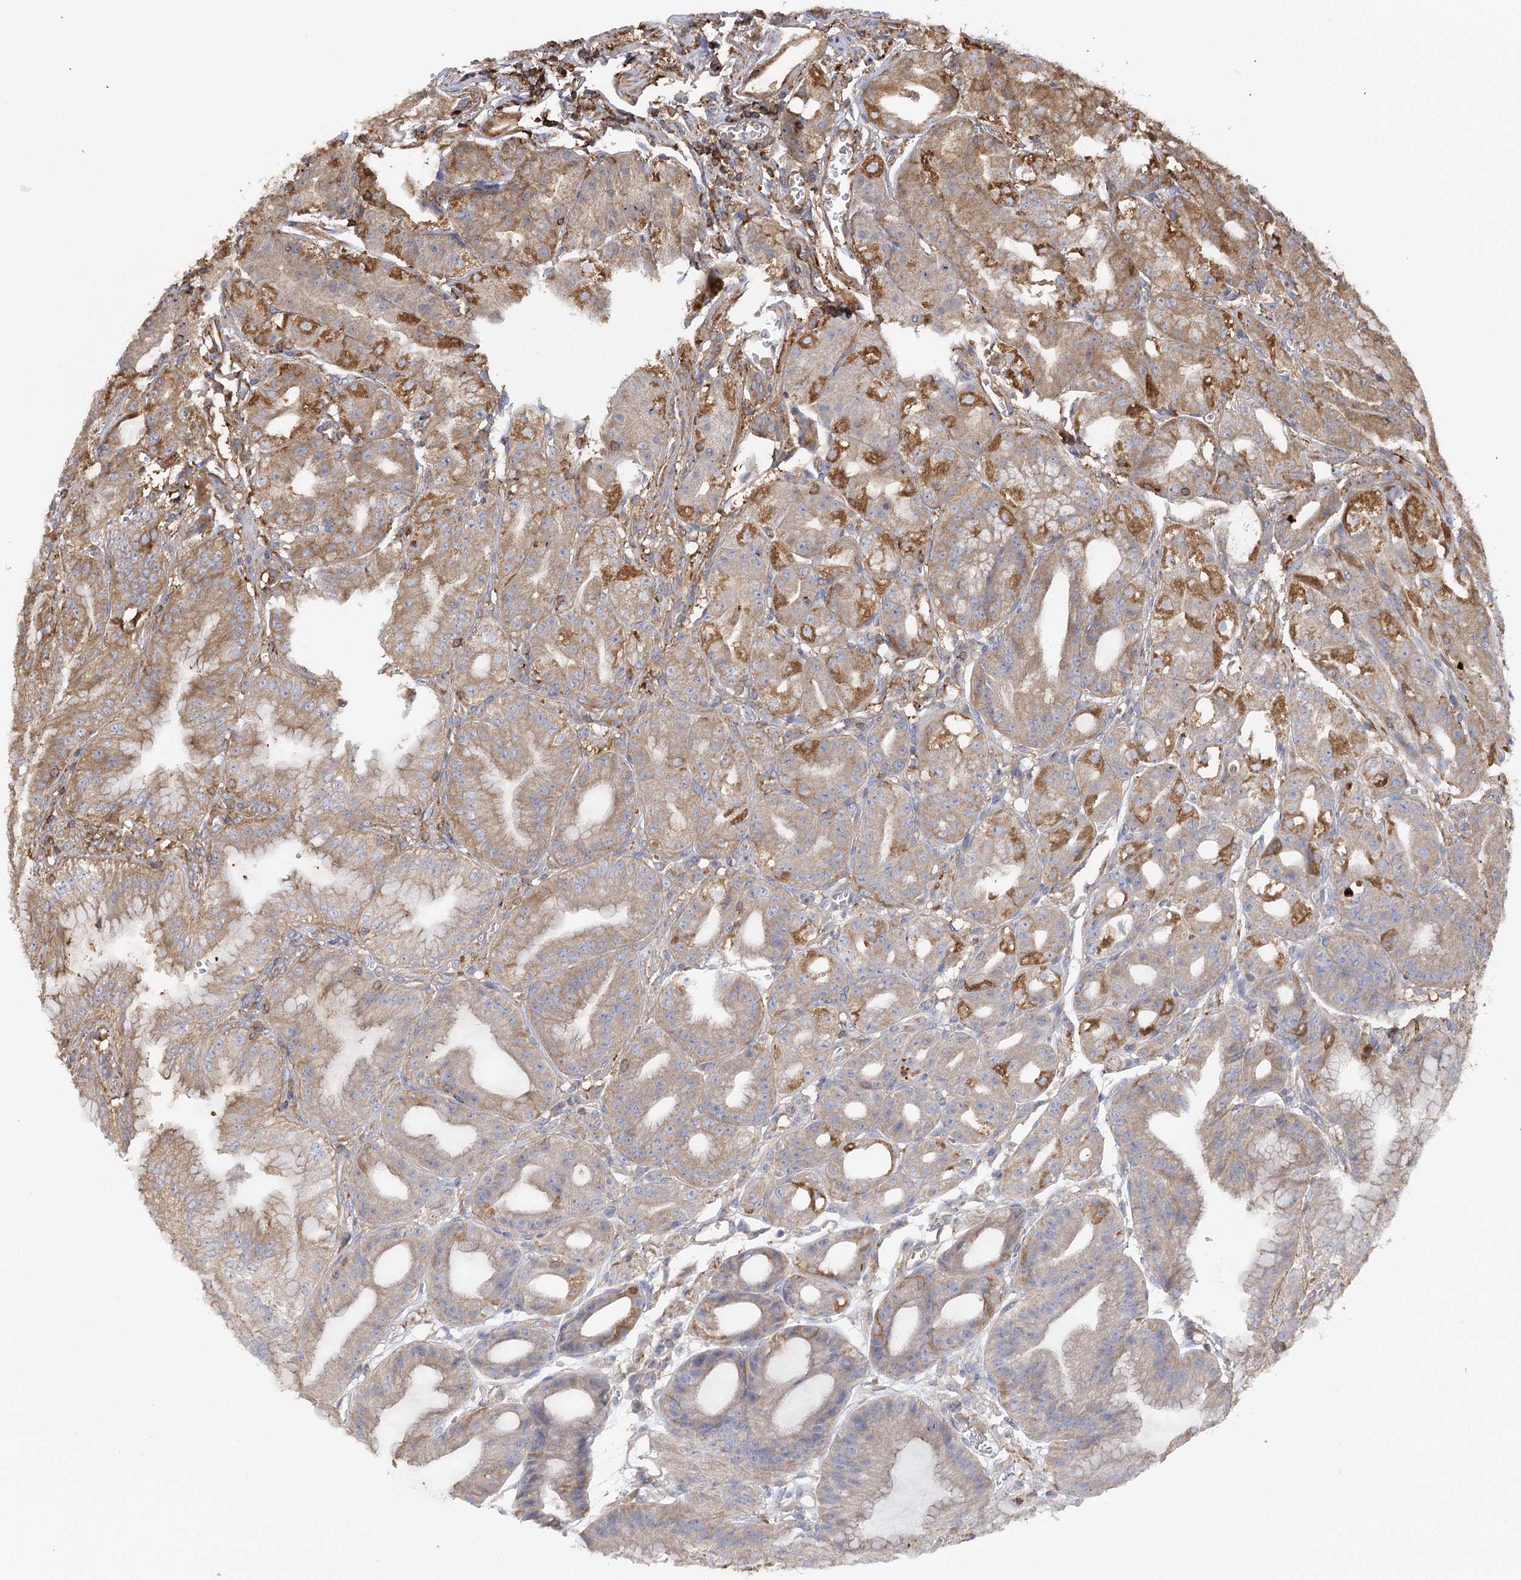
{"staining": {"intensity": "strong", "quantity": "25%-75%", "location": "cytoplasmic/membranous"}, "tissue": "stomach", "cell_type": "Glandular cells", "image_type": "normal", "snomed": [{"axis": "morphology", "description": "Normal tissue, NOS"}, {"axis": "topography", "description": "Stomach, upper"}, {"axis": "topography", "description": "Stomach, lower"}], "caption": "This is a histology image of immunohistochemistry (IHC) staining of normal stomach, which shows strong expression in the cytoplasmic/membranous of glandular cells.", "gene": "SEC24B", "patient": {"sex": "male", "age": 71}}